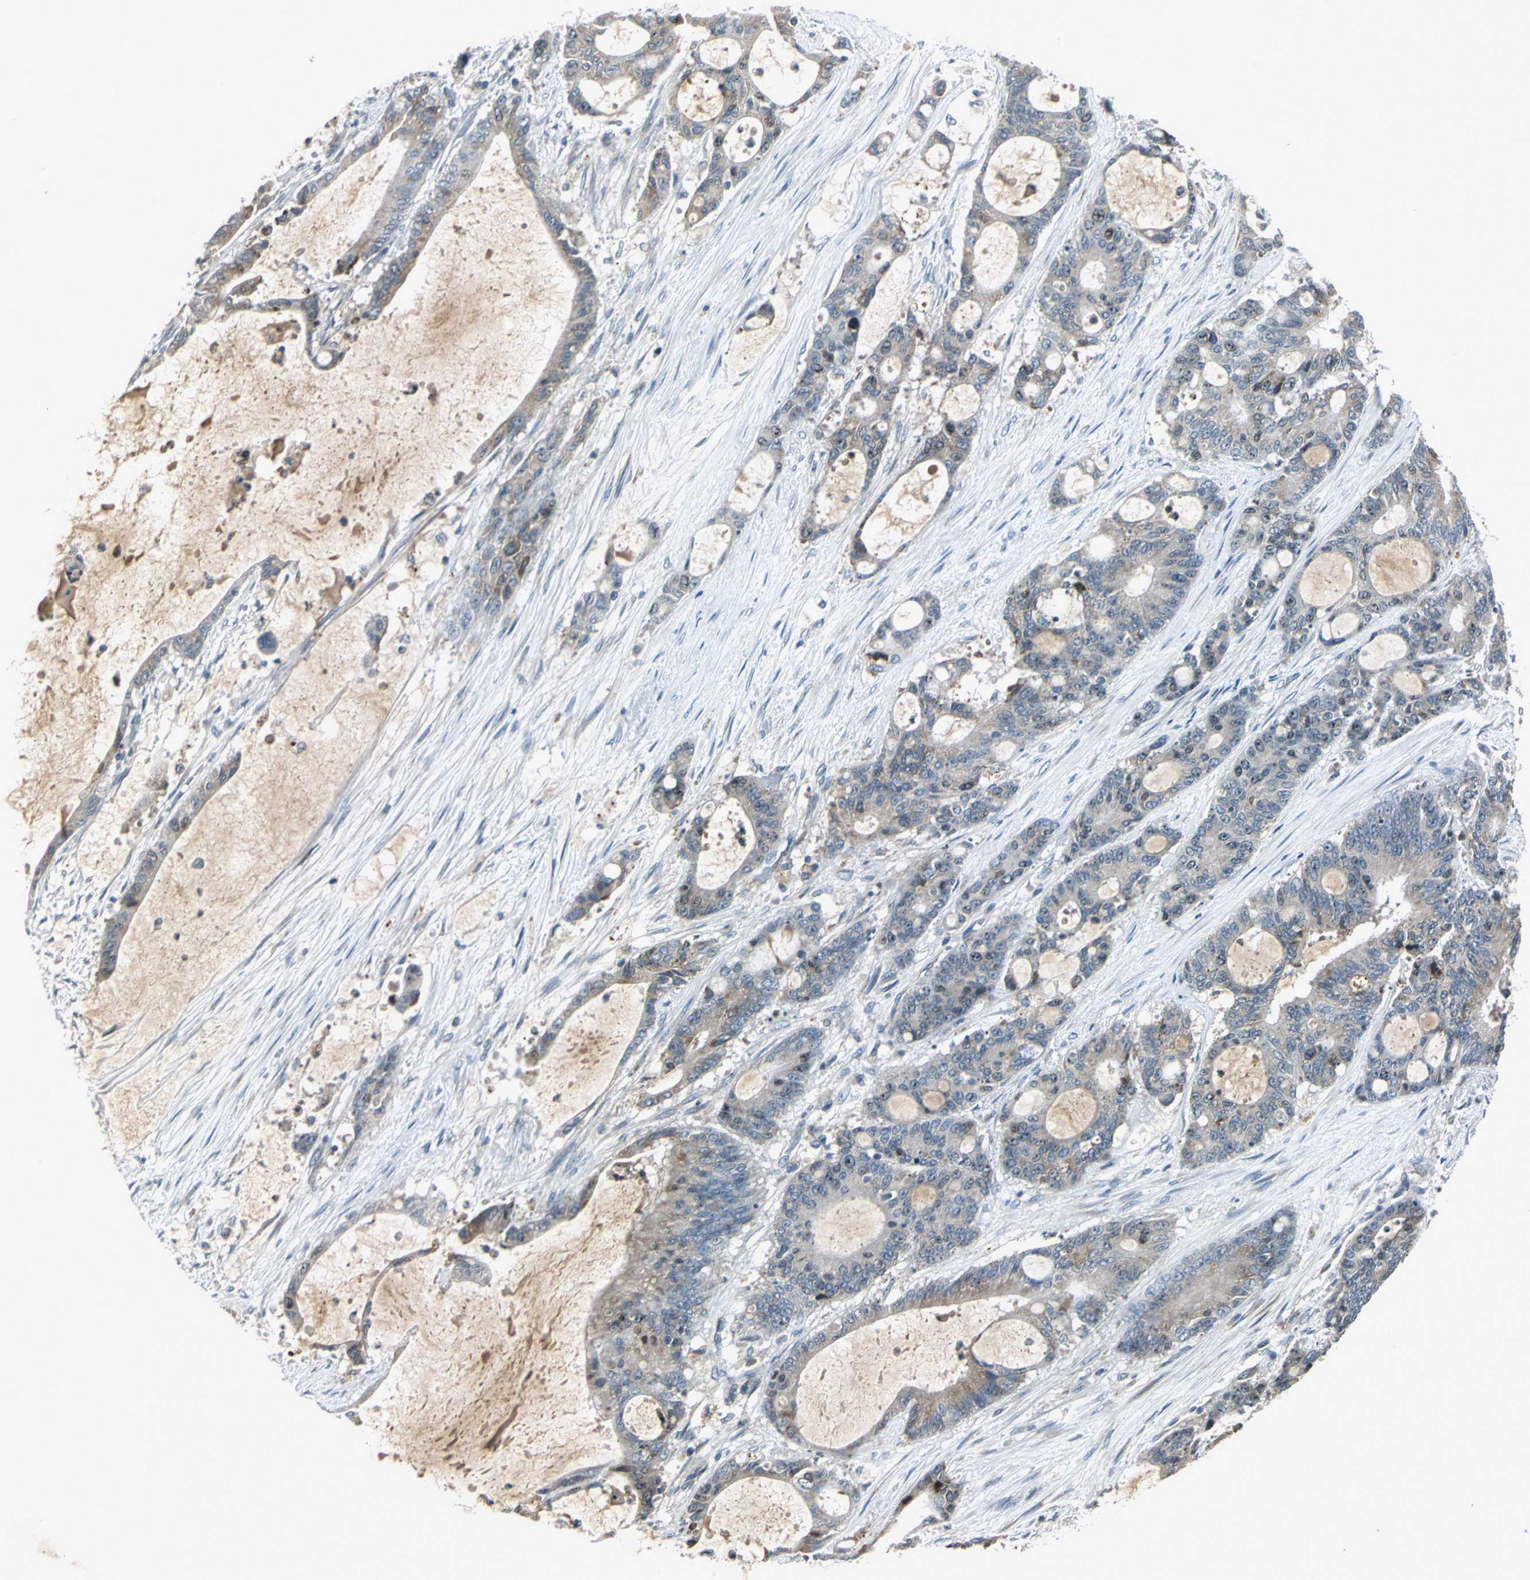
{"staining": {"intensity": "weak", "quantity": "25%-75%", "location": "cytoplasmic/membranous"}, "tissue": "liver cancer", "cell_type": "Tumor cells", "image_type": "cancer", "snomed": [{"axis": "morphology", "description": "Cholangiocarcinoma"}, {"axis": "topography", "description": "Liver"}], "caption": "Immunohistochemistry (IHC) histopathology image of human liver cancer (cholangiocarcinoma) stained for a protein (brown), which demonstrates low levels of weak cytoplasmic/membranous positivity in approximately 25%-75% of tumor cells.", "gene": "SLC2A13", "patient": {"sex": "female", "age": 73}}